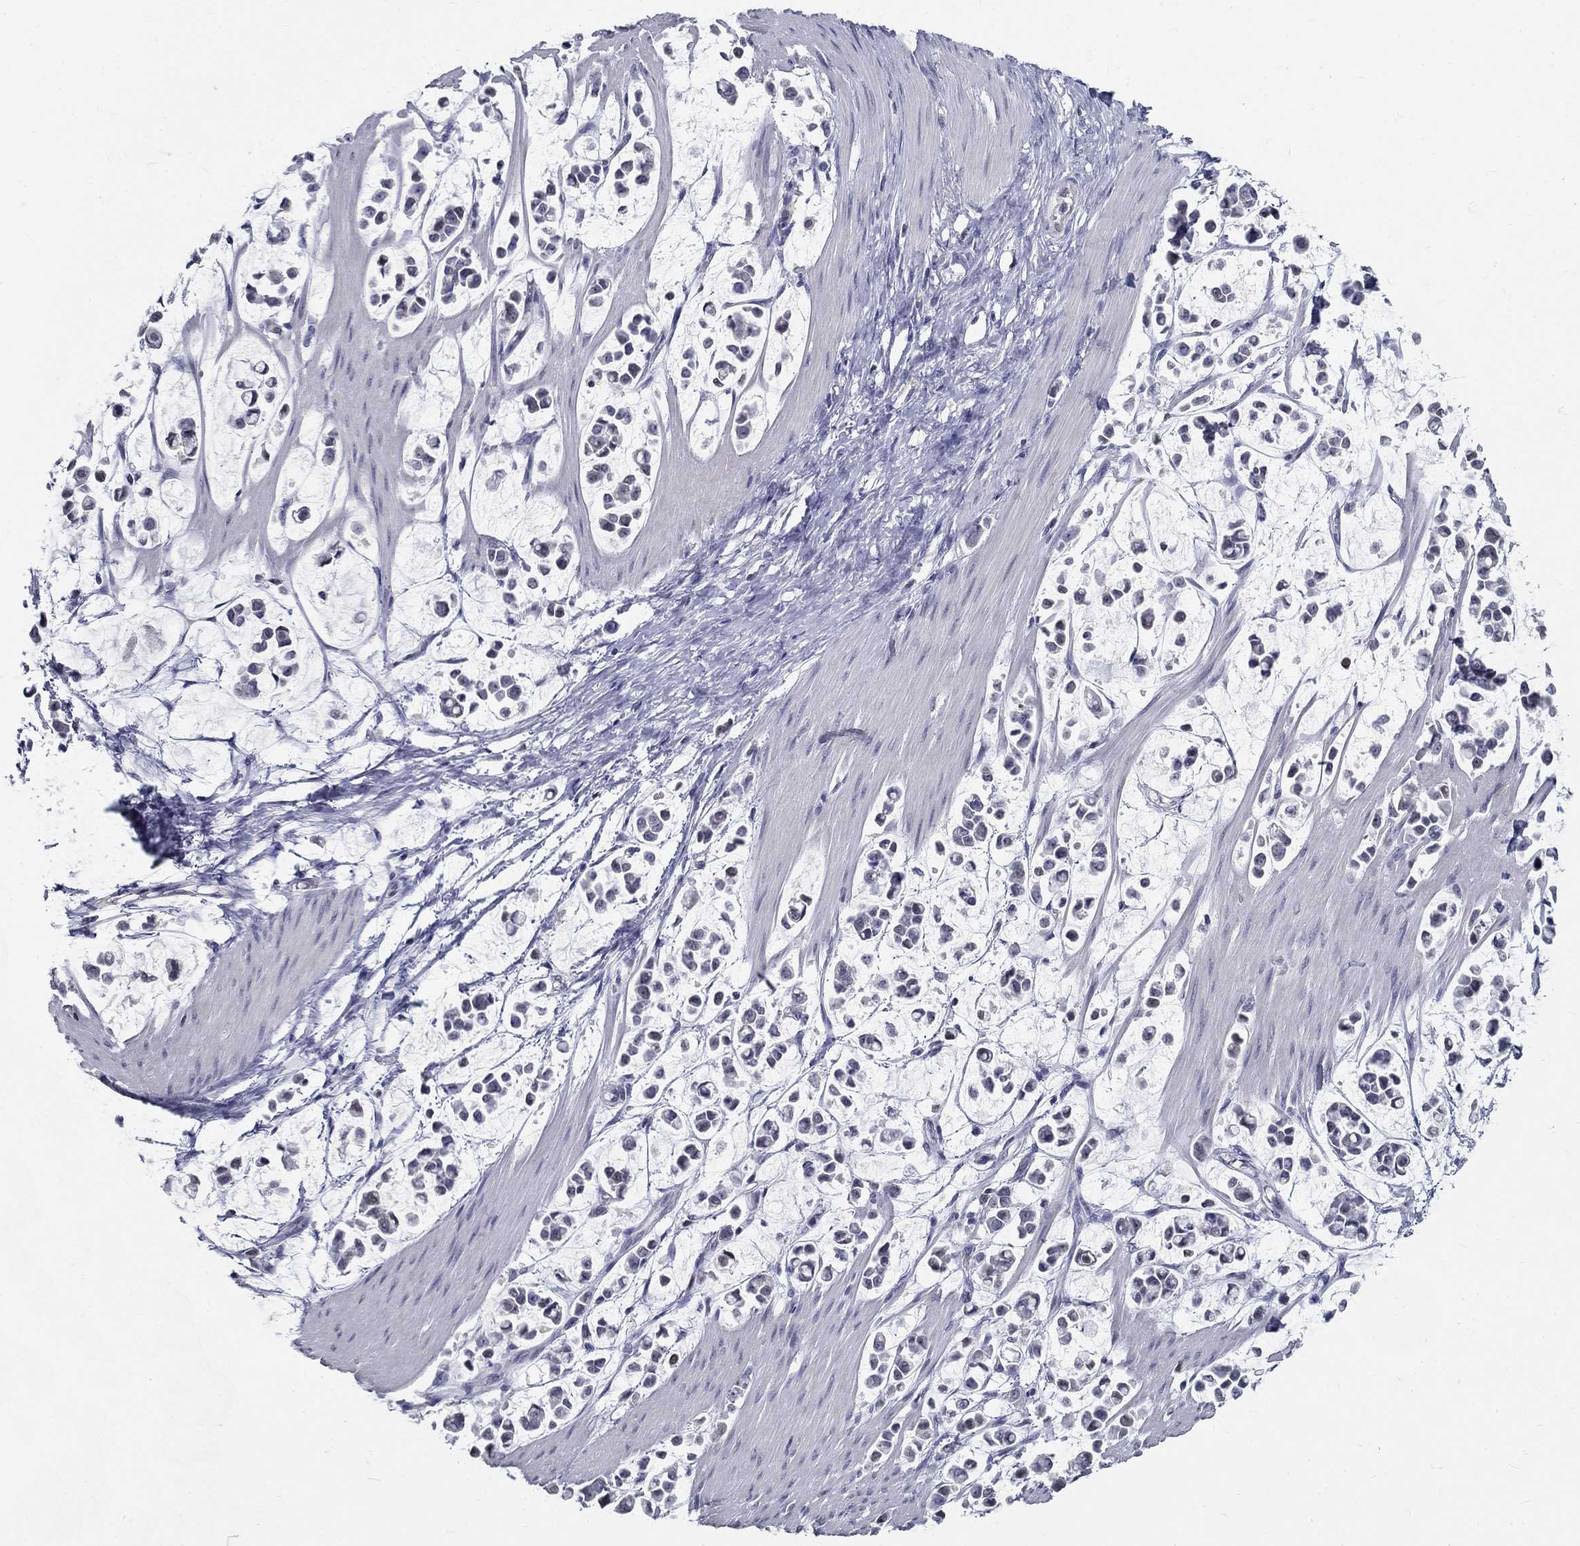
{"staining": {"intensity": "negative", "quantity": "none", "location": "none"}, "tissue": "stomach cancer", "cell_type": "Tumor cells", "image_type": "cancer", "snomed": [{"axis": "morphology", "description": "Adenocarcinoma, NOS"}, {"axis": "topography", "description": "Stomach"}], "caption": "This is a photomicrograph of IHC staining of stomach cancer, which shows no positivity in tumor cells.", "gene": "GUCA1A", "patient": {"sex": "male", "age": 82}}